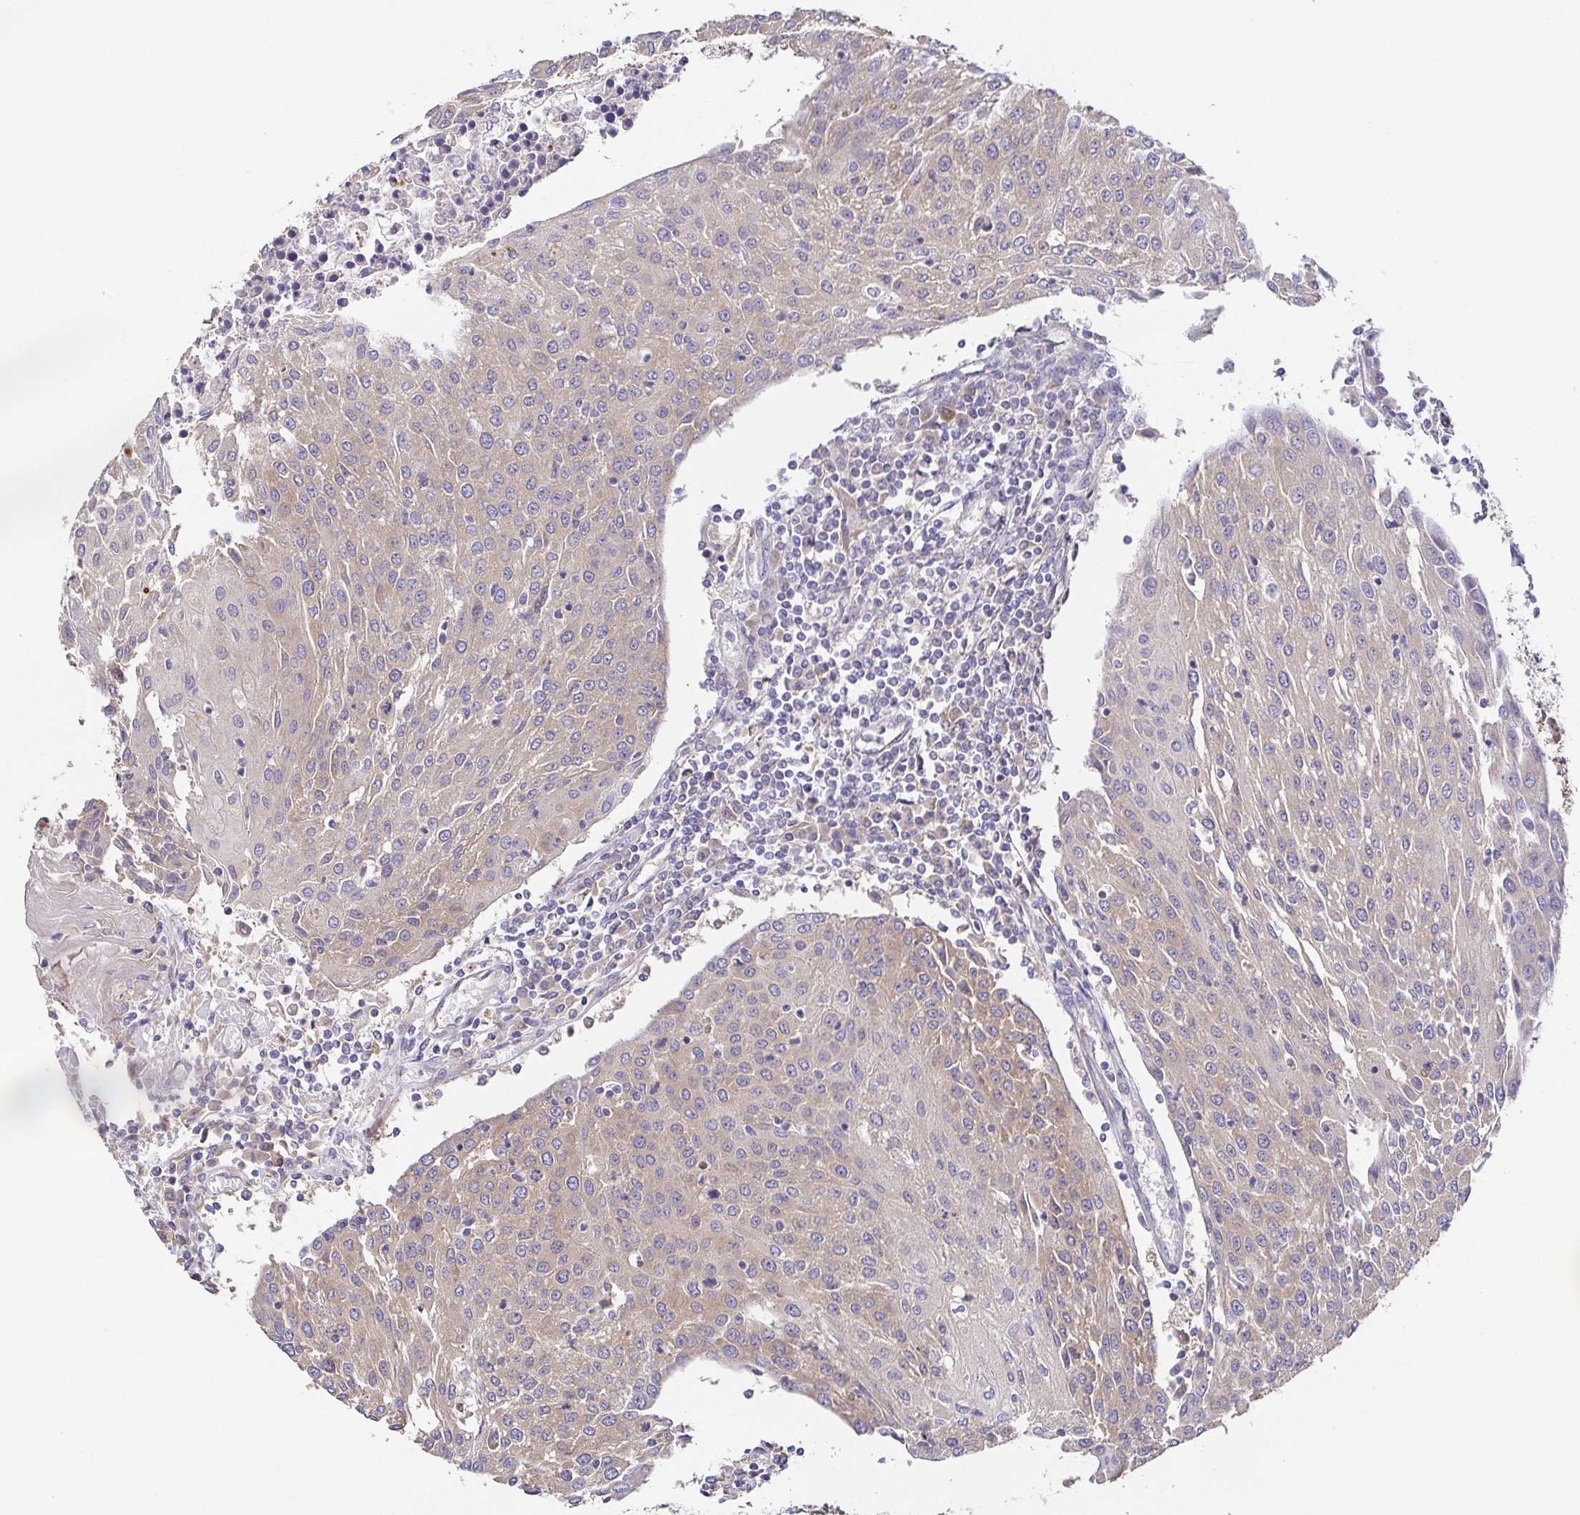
{"staining": {"intensity": "weak", "quantity": "<25%", "location": "cytoplasmic/membranous"}, "tissue": "urothelial cancer", "cell_type": "Tumor cells", "image_type": "cancer", "snomed": [{"axis": "morphology", "description": "Urothelial carcinoma, High grade"}, {"axis": "topography", "description": "Urinary bladder"}], "caption": "Tumor cells are negative for brown protein staining in urothelial cancer.", "gene": "EIF3D", "patient": {"sex": "female", "age": 85}}